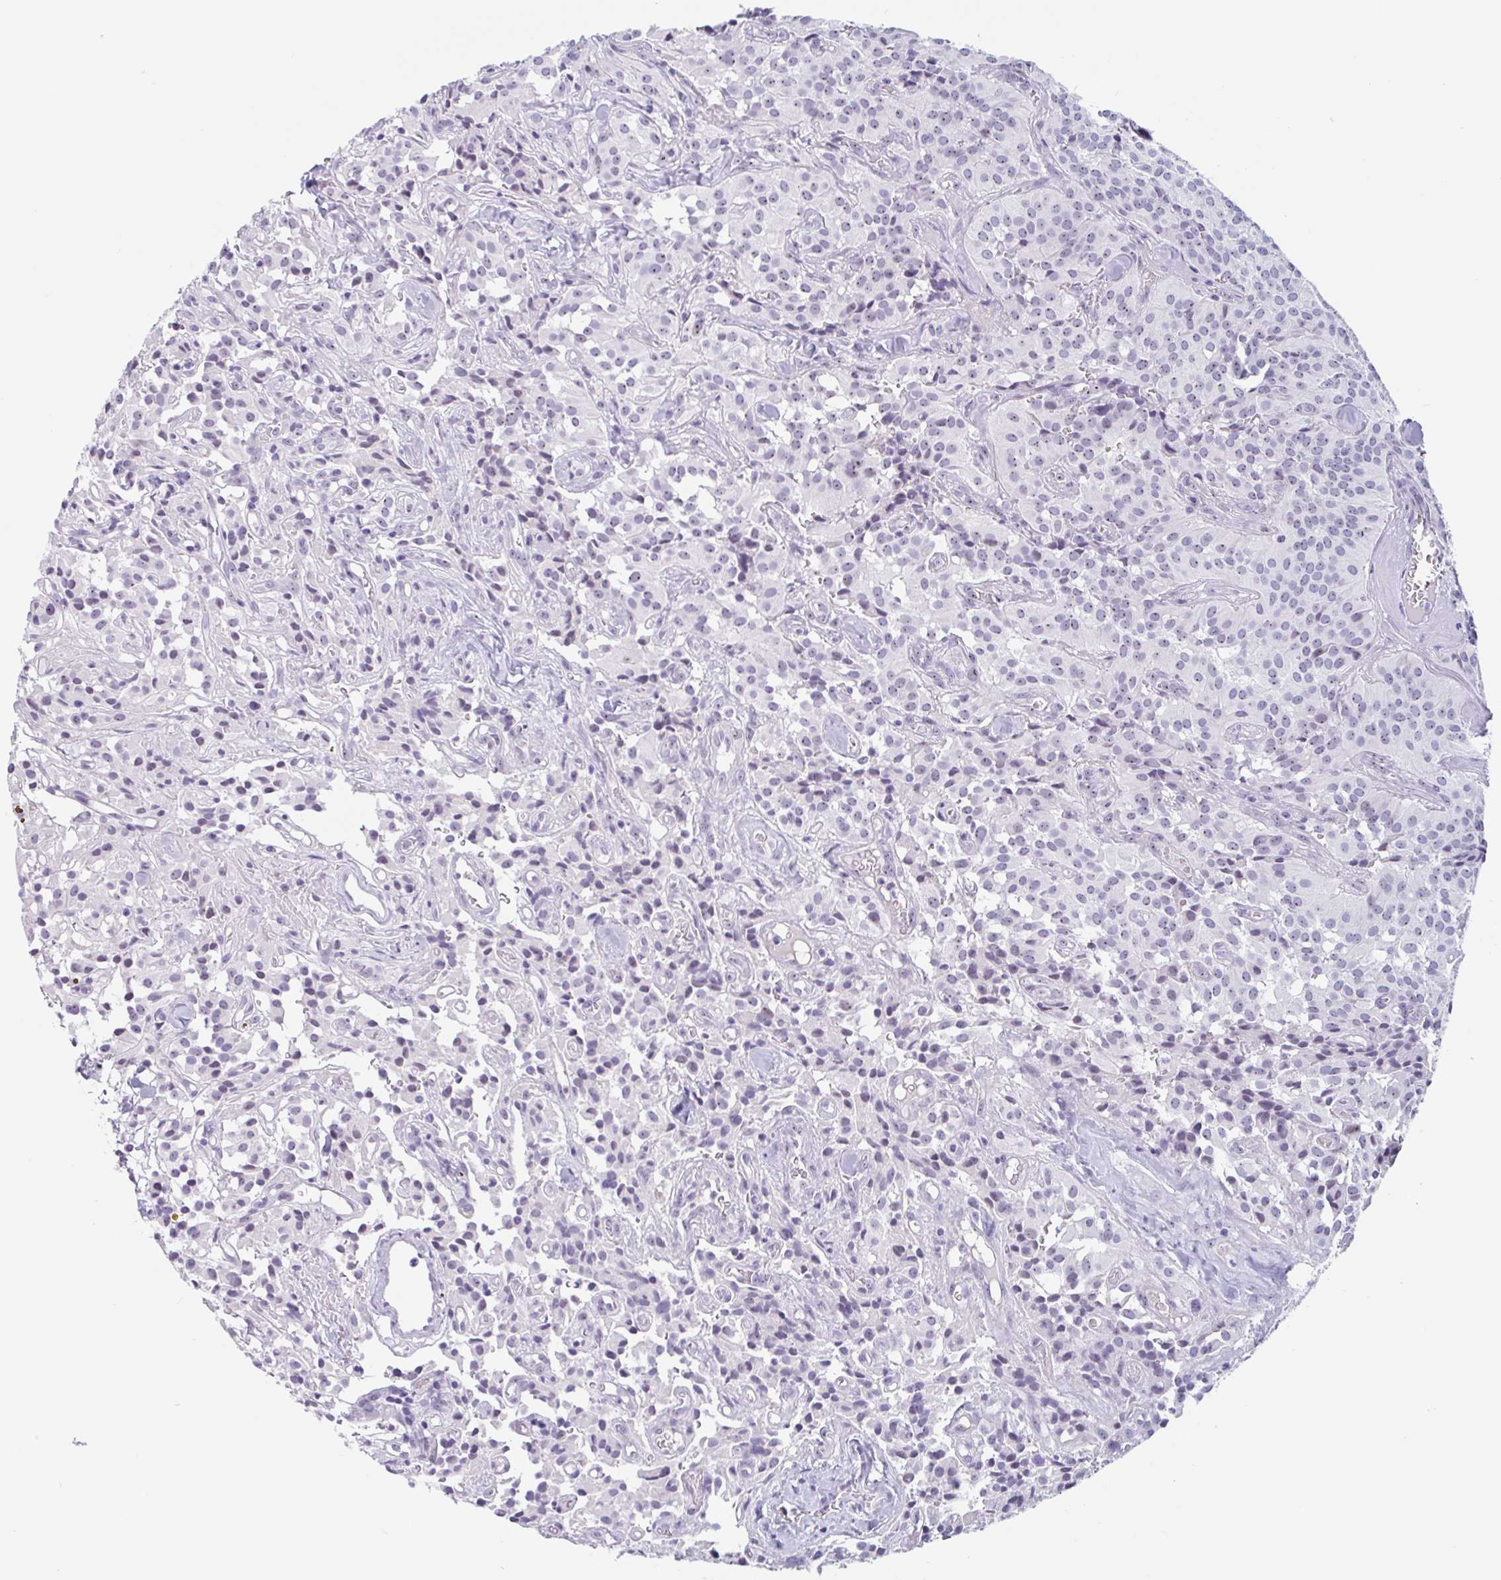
{"staining": {"intensity": "negative", "quantity": "none", "location": "none"}, "tissue": "glioma", "cell_type": "Tumor cells", "image_type": "cancer", "snomed": [{"axis": "morphology", "description": "Glioma, malignant, Low grade"}, {"axis": "topography", "description": "Brain"}], "caption": "This is a image of immunohistochemistry (IHC) staining of glioma, which shows no expression in tumor cells.", "gene": "LENG9", "patient": {"sex": "male", "age": 42}}